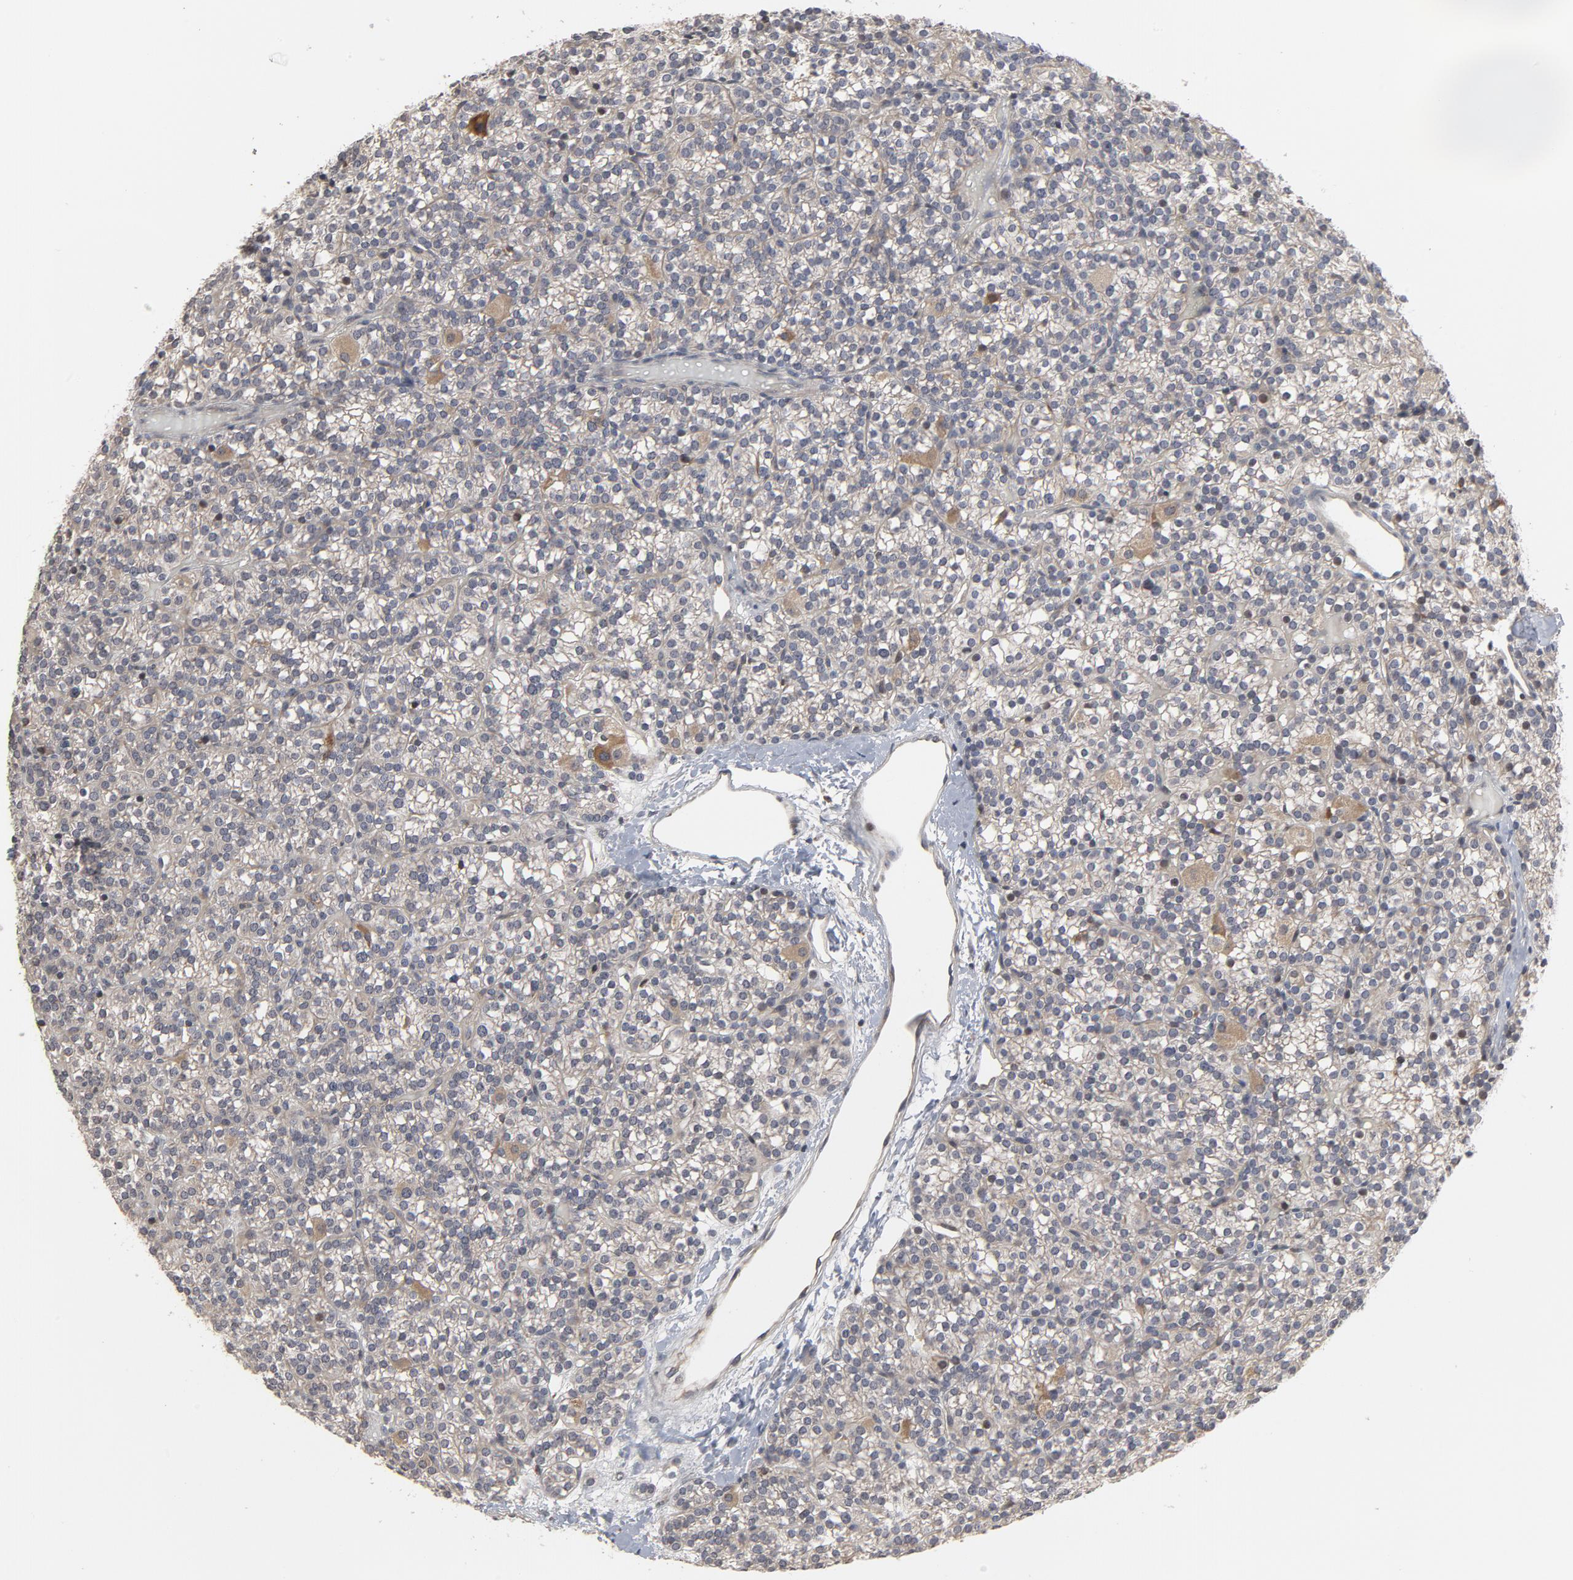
{"staining": {"intensity": "moderate", "quantity": "<25%", "location": "cytoplasmic/membranous"}, "tissue": "parathyroid gland", "cell_type": "Glandular cells", "image_type": "normal", "snomed": [{"axis": "morphology", "description": "Normal tissue, NOS"}, {"axis": "topography", "description": "Parathyroid gland"}], "caption": "Immunohistochemical staining of benign human parathyroid gland exhibits <25% levels of moderate cytoplasmic/membranous protein staining in approximately <25% of glandular cells.", "gene": "PPP1R1B", "patient": {"sex": "female", "age": 50}}